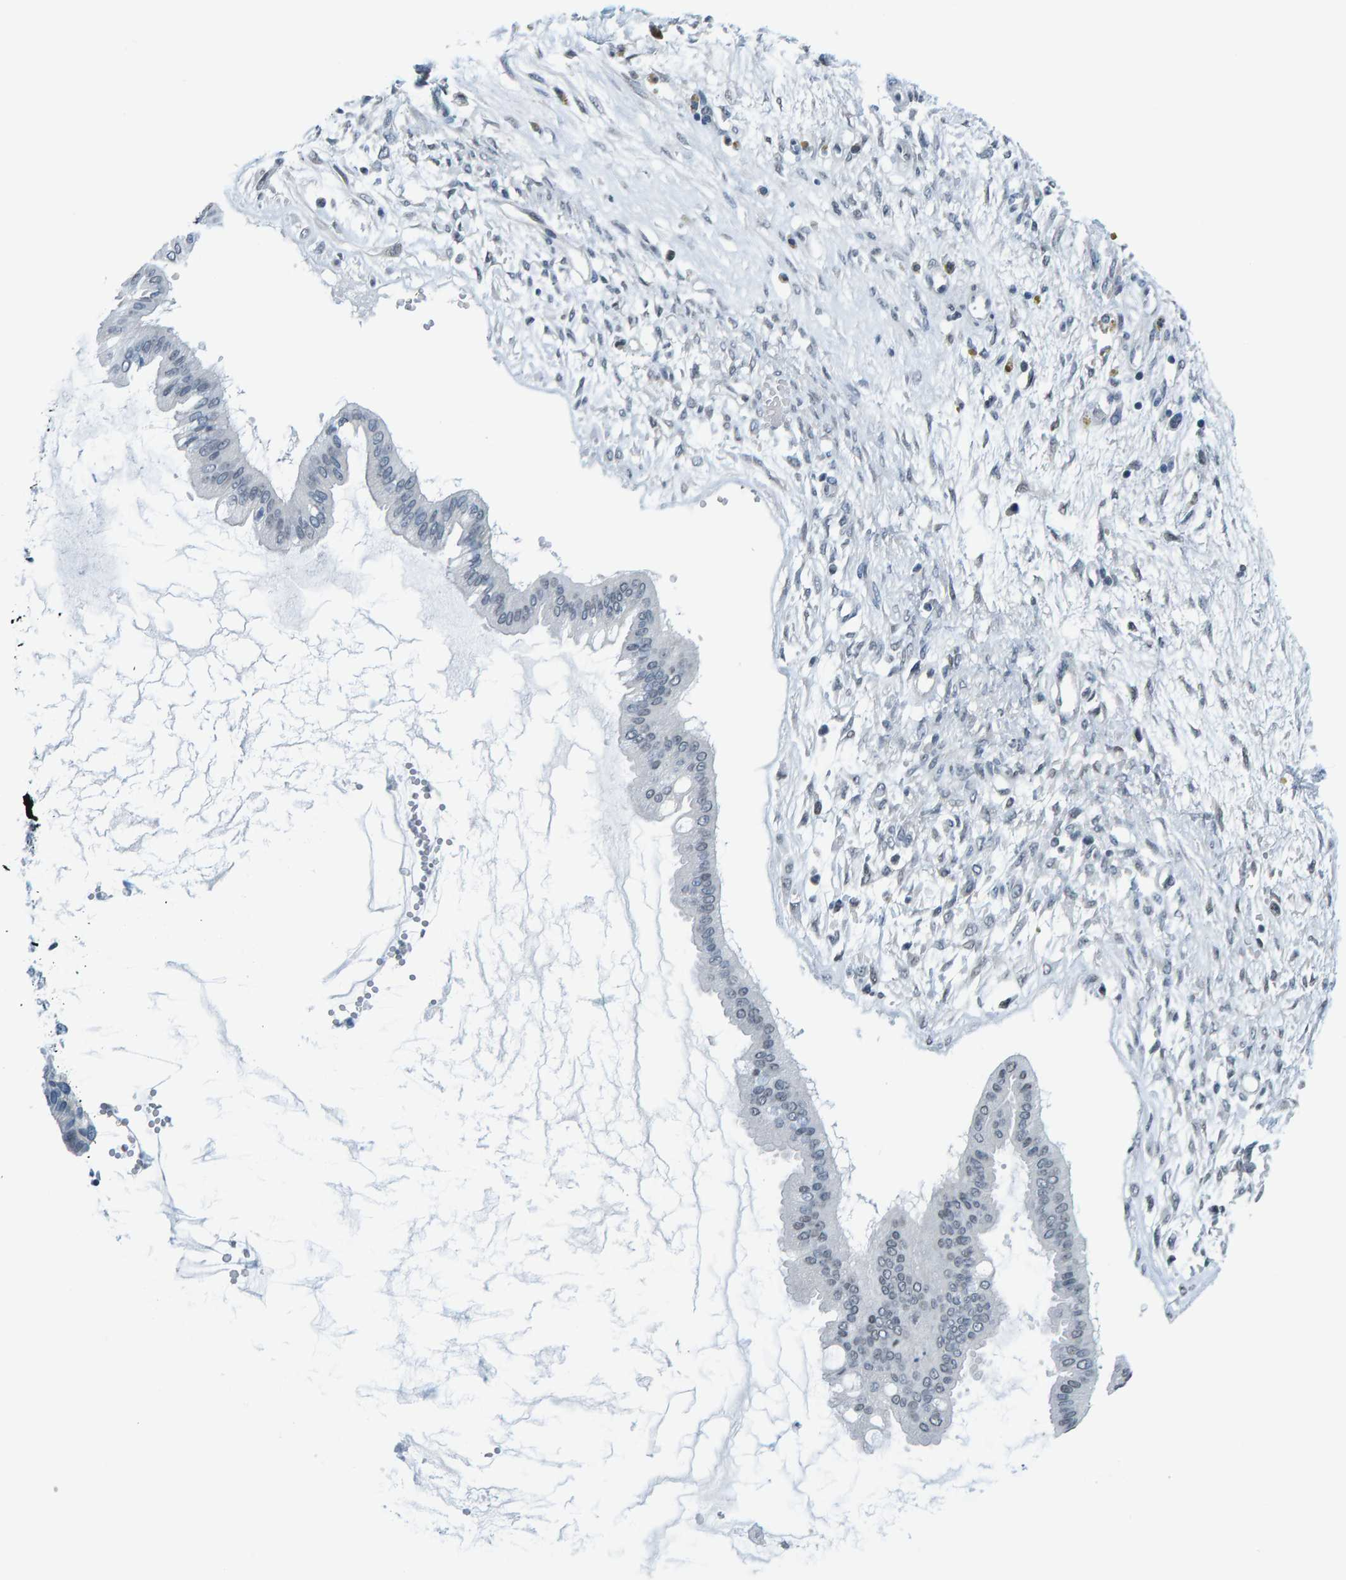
{"staining": {"intensity": "negative", "quantity": "none", "location": "none"}, "tissue": "ovarian cancer", "cell_type": "Tumor cells", "image_type": "cancer", "snomed": [{"axis": "morphology", "description": "Cystadenocarcinoma, mucinous, NOS"}, {"axis": "topography", "description": "Ovary"}], "caption": "A histopathology image of human ovarian cancer is negative for staining in tumor cells.", "gene": "CNP", "patient": {"sex": "female", "age": 73}}